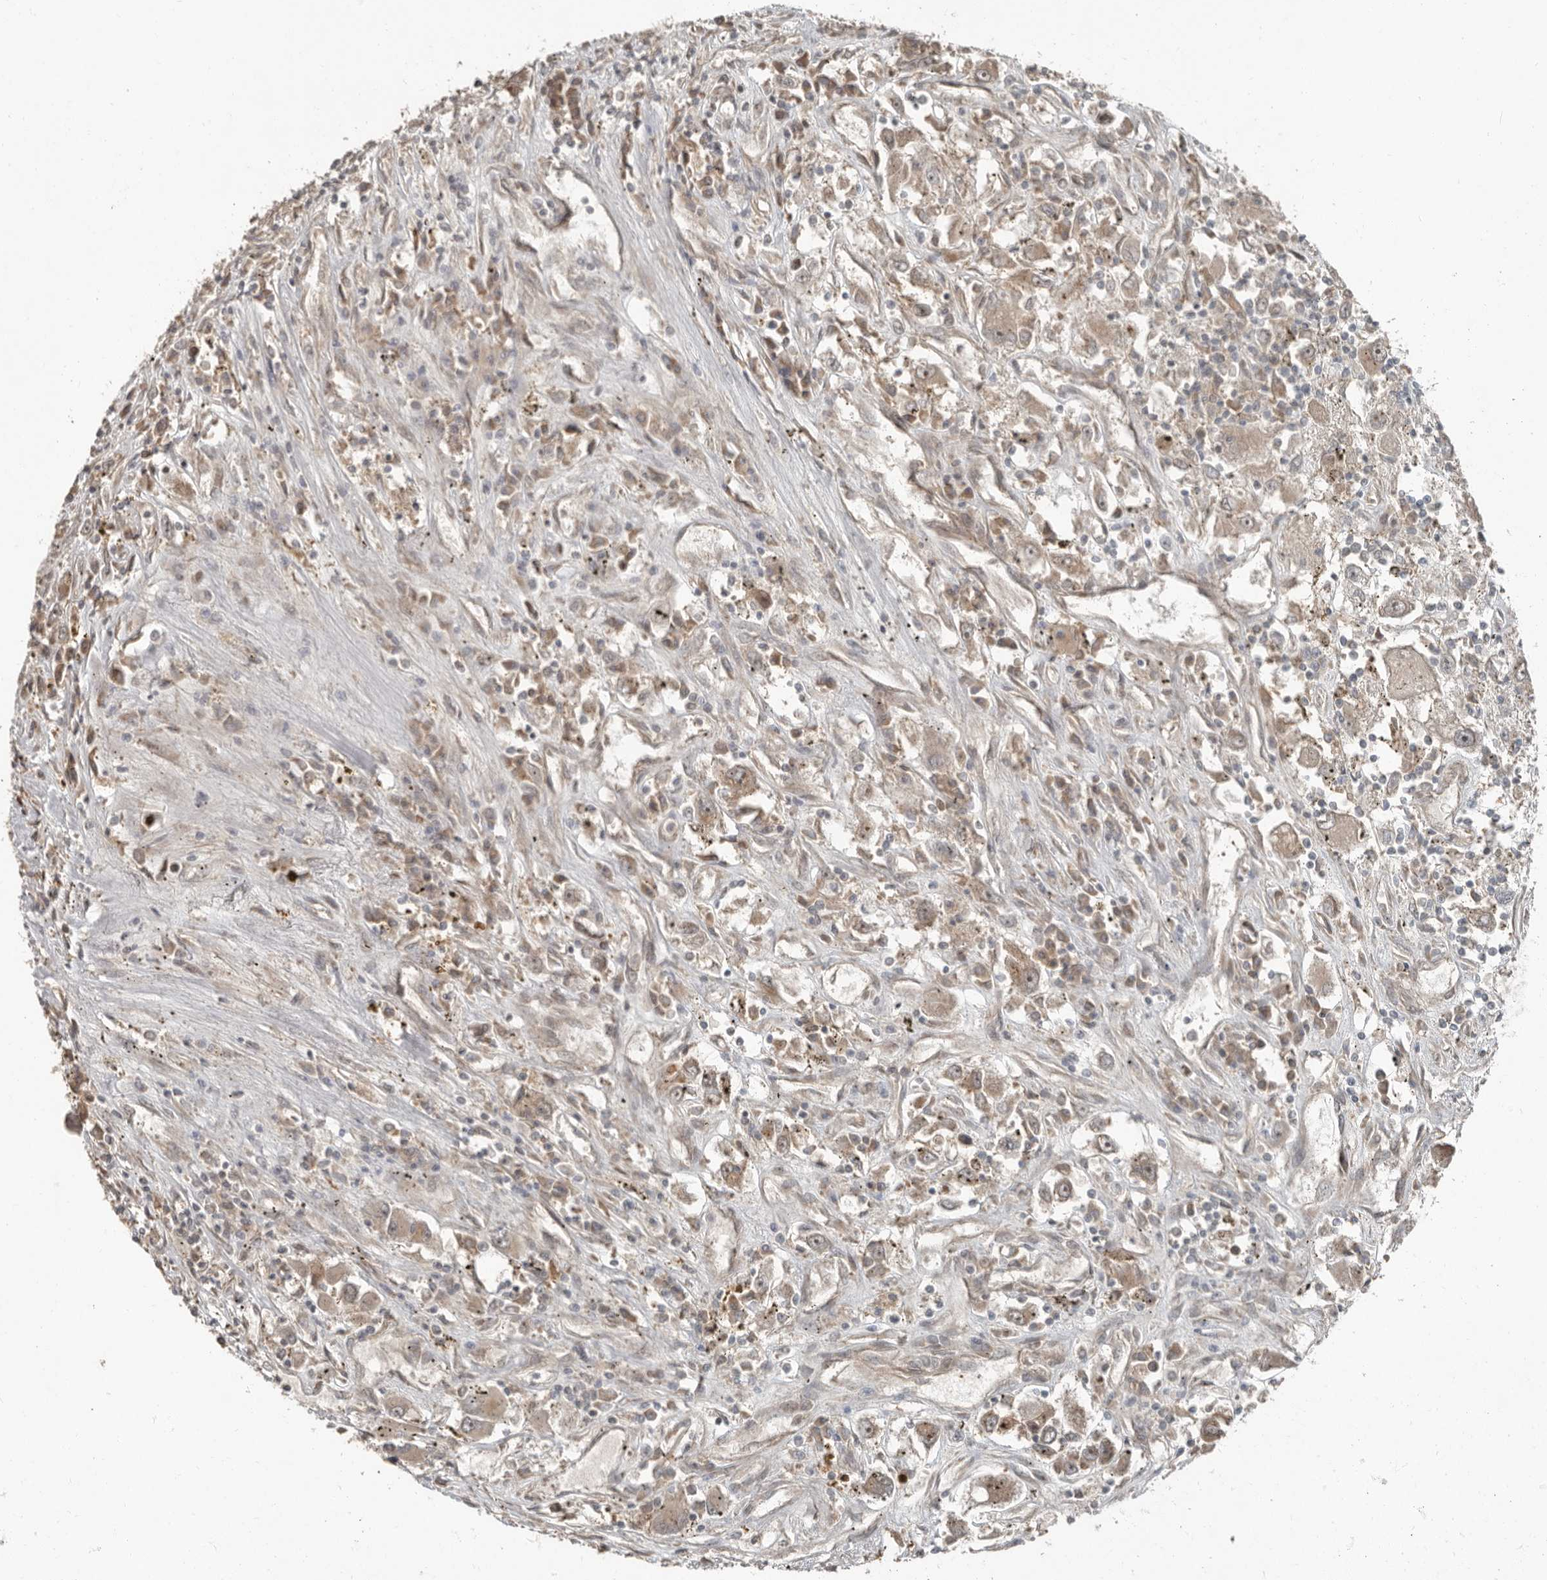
{"staining": {"intensity": "weak", "quantity": ">75%", "location": "cytoplasmic/membranous"}, "tissue": "renal cancer", "cell_type": "Tumor cells", "image_type": "cancer", "snomed": [{"axis": "morphology", "description": "Adenocarcinoma, NOS"}, {"axis": "topography", "description": "Kidney"}], "caption": "Immunohistochemical staining of renal cancer (adenocarcinoma) shows low levels of weak cytoplasmic/membranous positivity in approximately >75% of tumor cells.", "gene": "SLC6A7", "patient": {"sex": "female", "age": 52}}